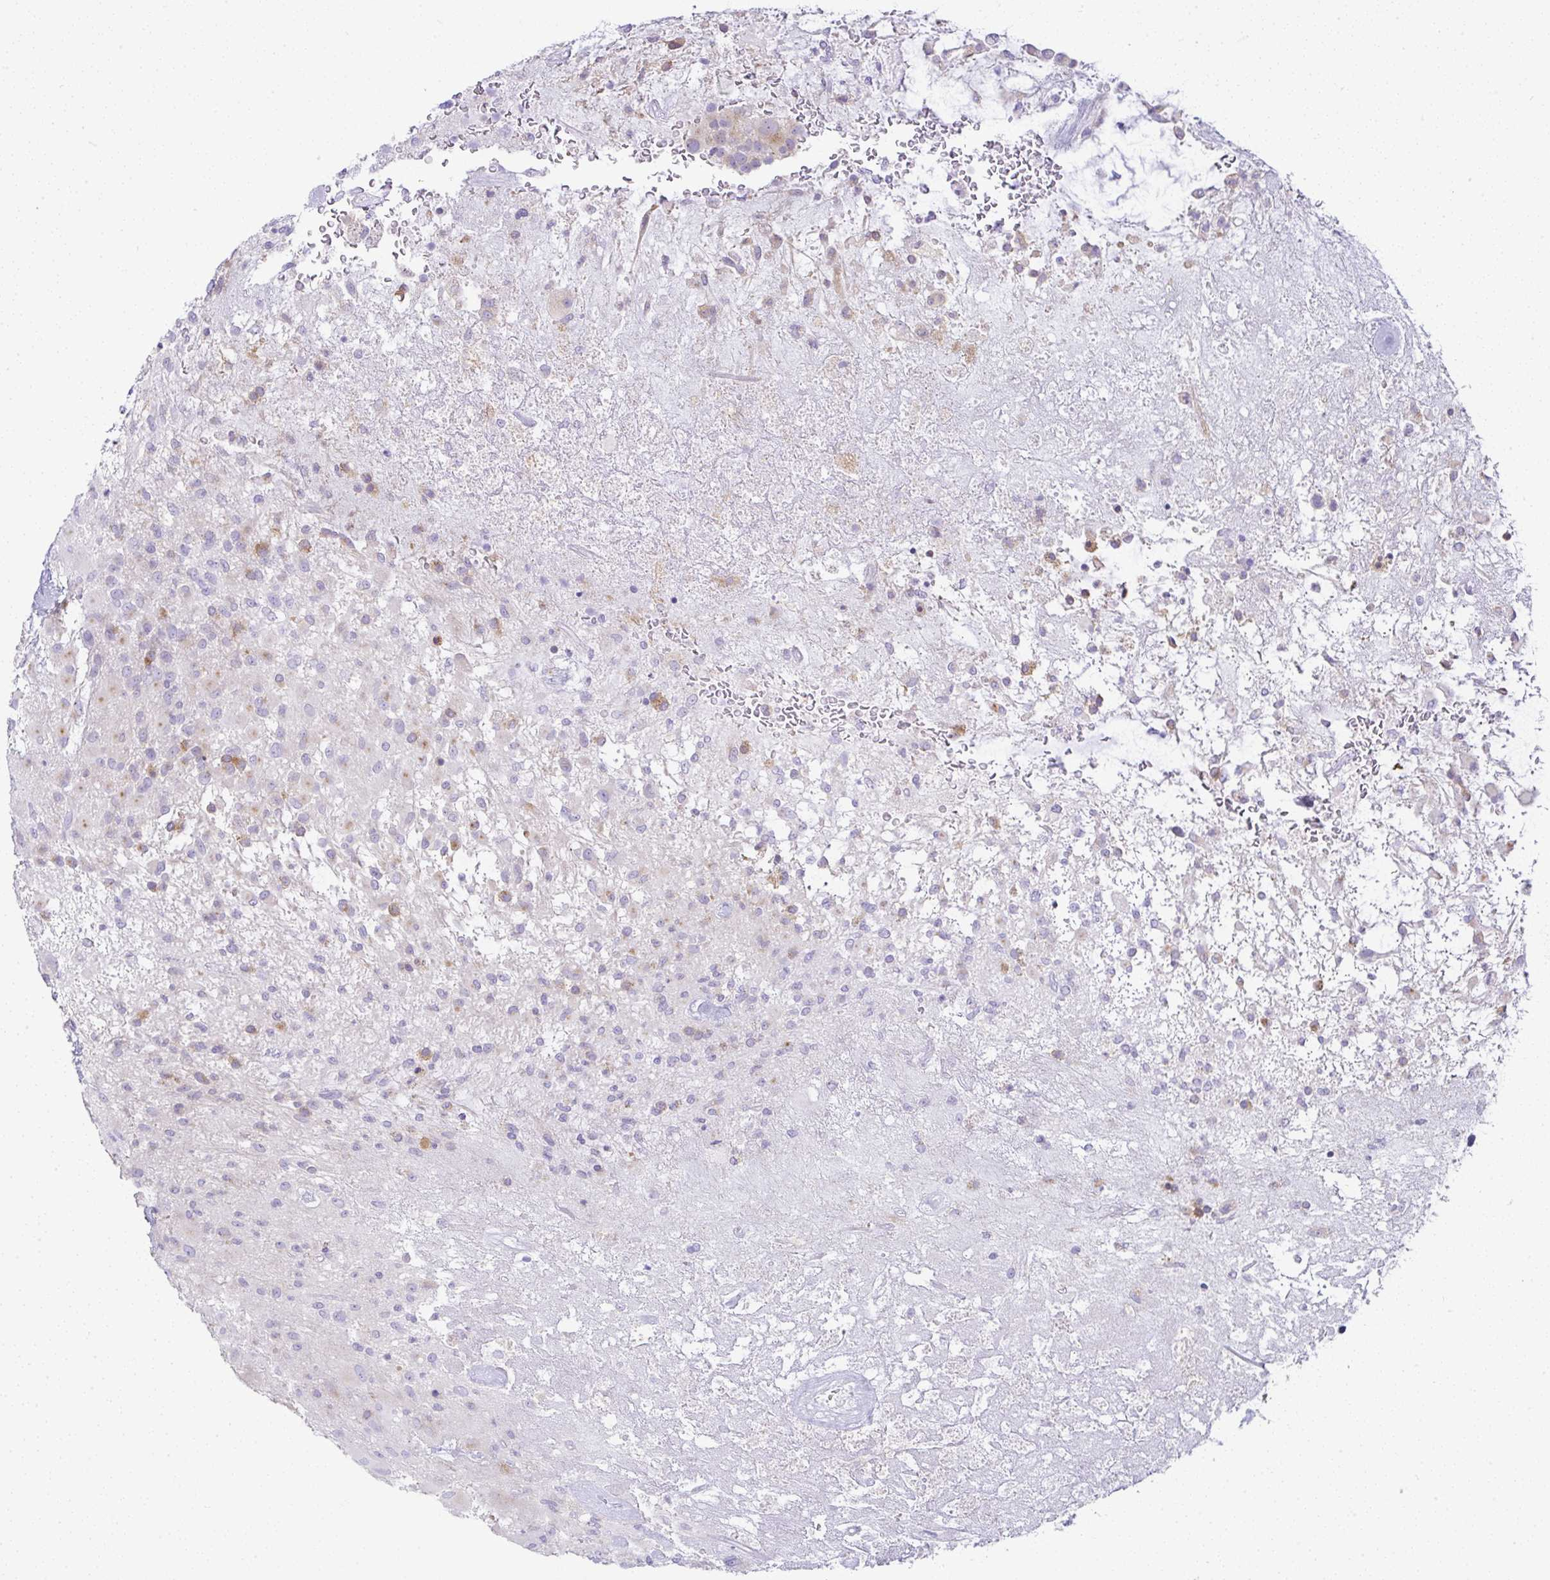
{"staining": {"intensity": "weak", "quantity": "<25%", "location": "cytoplasmic/membranous"}, "tissue": "glioma", "cell_type": "Tumor cells", "image_type": "cancer", "snomed": [{"axis": "morphology", "description": "Glioma, malignant, High grade"}, {"axis": "topography", "description": "Brain"}], "caption": "This histopathology image is of glioma stained with immunohistochemistry (IHC) to label a protein in brown with the nuclei are counter-stained blue. There is no expression in tumor cells. (DAB (3,3'-diaminobenzidine) IHC visualized using brightfield microscopy, high magnification).", "gene": "FAM177A1", "patient": {"sex": "female", "age": 67}}